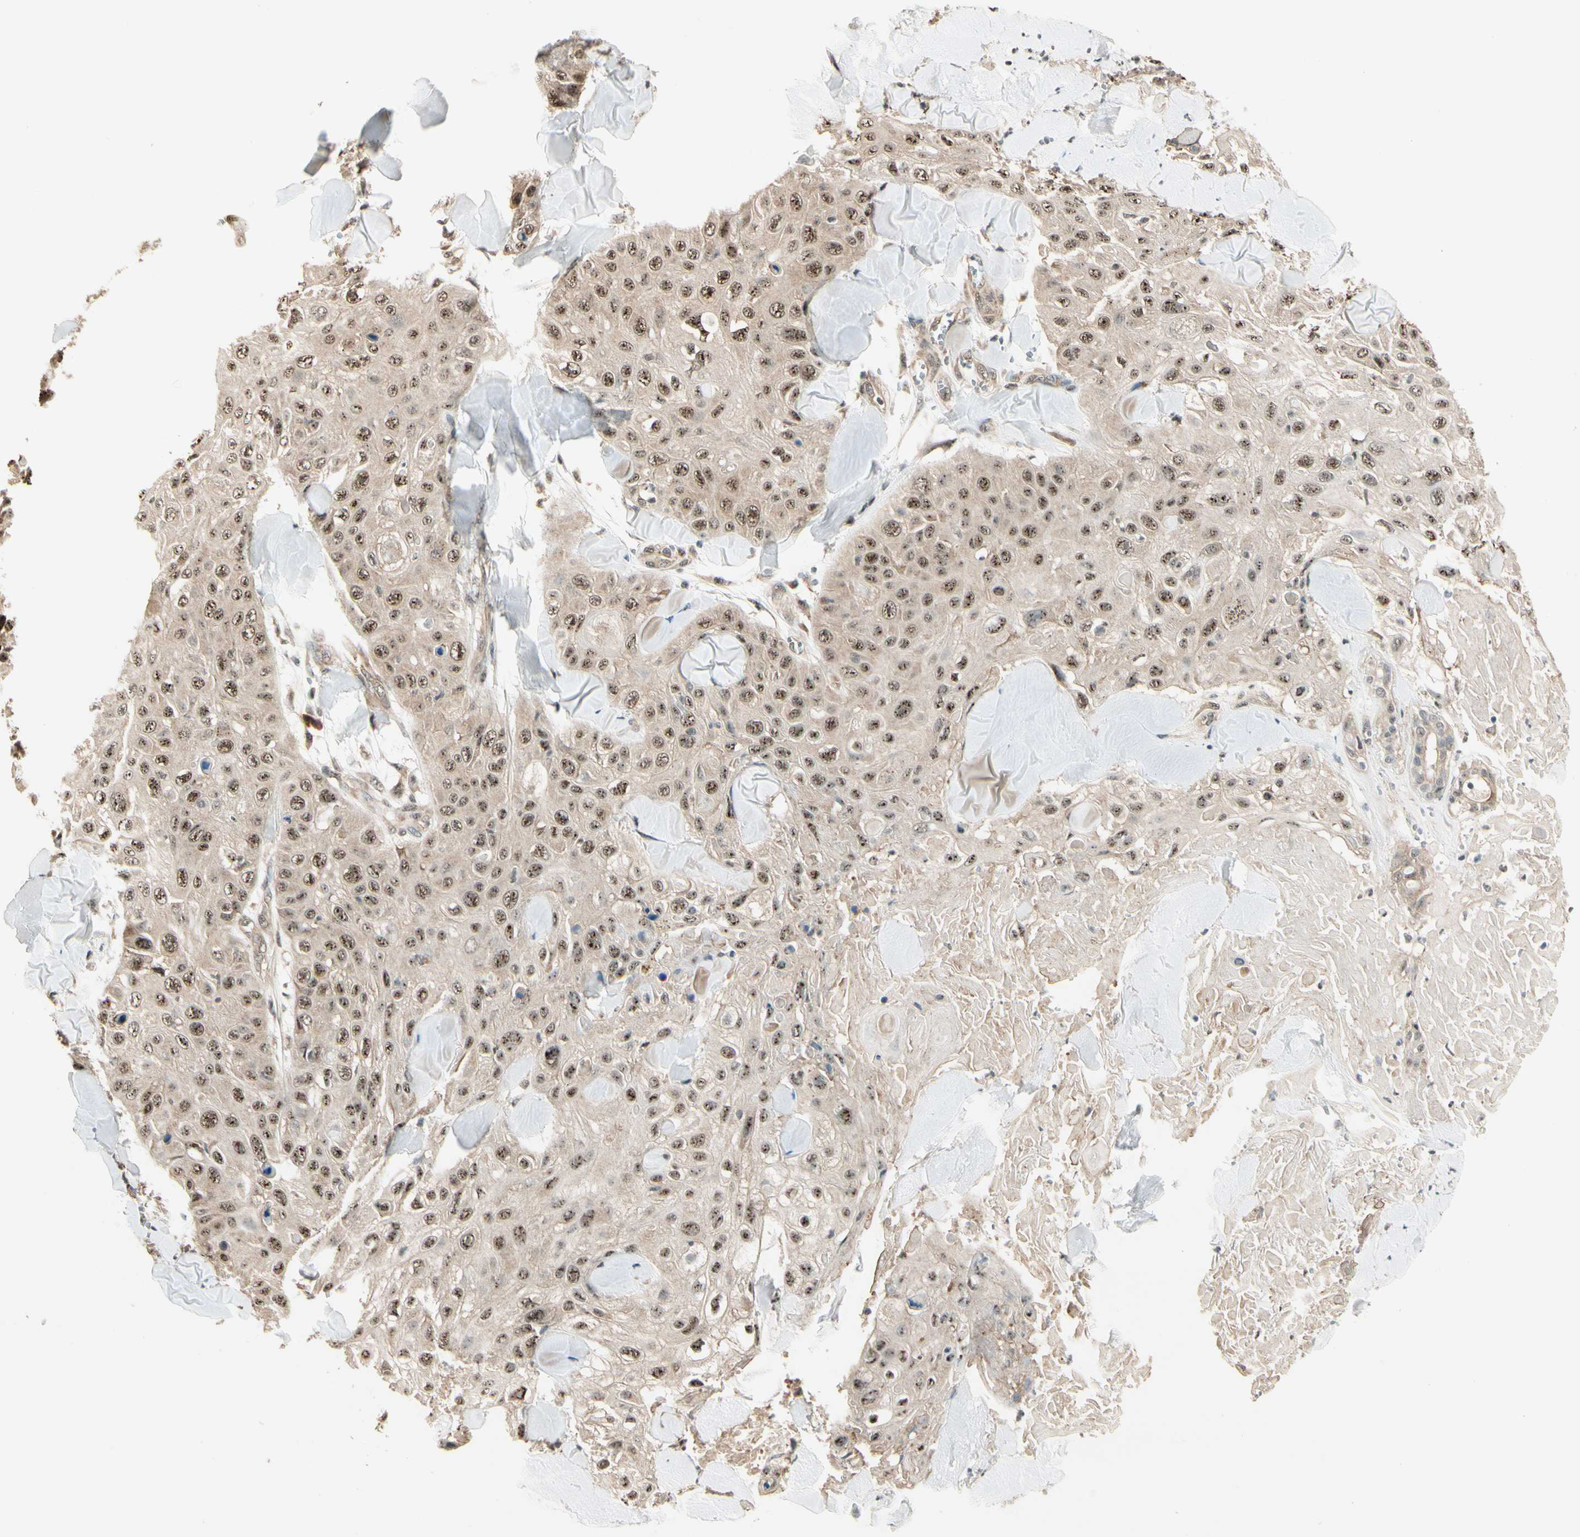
{"staining": {"intensity": "moderate", "quantity": ">75%", "location": "cytoplasmic/membranous,nuclear"}, "tissue": "skin cancer", "cell_type": "Tumor cells", "image_type": "cancer", "snomed": [{"axis": "morphology", "description": "Squamous cell carcinoma, NOS"}, {"axis": "topography", "description": "Skin"}], "caption": "Immunohistochemistry (DAB) staining of skin squamous cell carcinoma reveals moderate cytoplasmic/membranous and nuclear protein positivity in approximately >75% of tumor cells. The staining was performed using DAB, with brown indicating positive protein expression. Nuclei are stained blue with hematoxylin.", "gene": "MCPH1", "patient": {"sex": "male", "age": 86}}